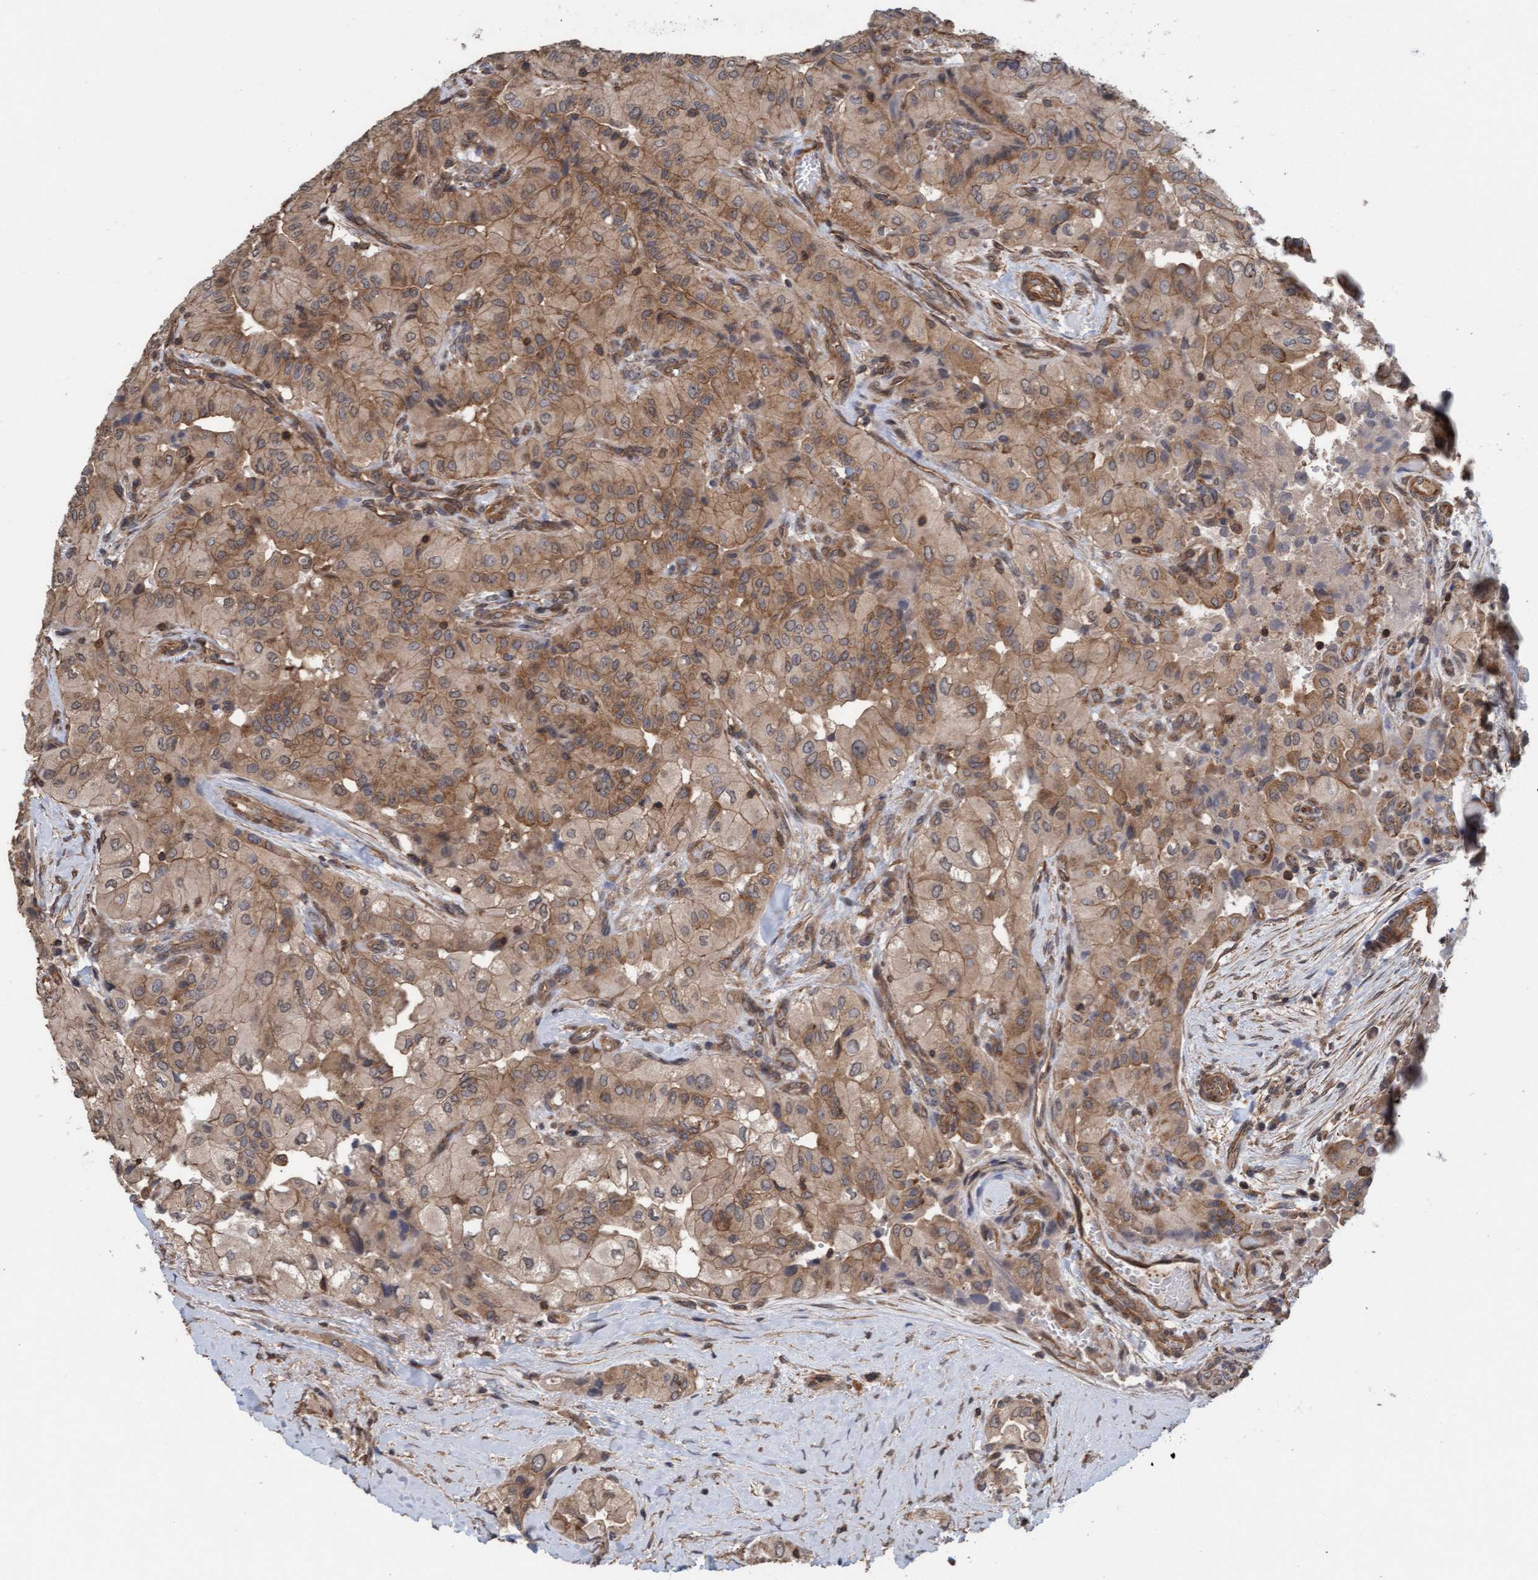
{"staining": {"intensity": "moderate", "quantity": ">75%", "location": "cytoplasmic/membranous"}, "tissue": "thyroid cancer", "cell_type": "Tumor cells", "image_type": "cancer", "snomed": [{"axis": "morphology", "description": "Papillary adenocarcinoma, NOS"}, {"axis": "topography", "description": "Thyroid gland"}], "caption": "Human papillary adenocarcinoma (thyroid) stained for a protein (brown) demonstrates moderate cytoplasmic/membranous positive staining in approximately >75% of tumor cells.", "gene": "FXR2", "patient": {"sex": "female", "age": 59}}